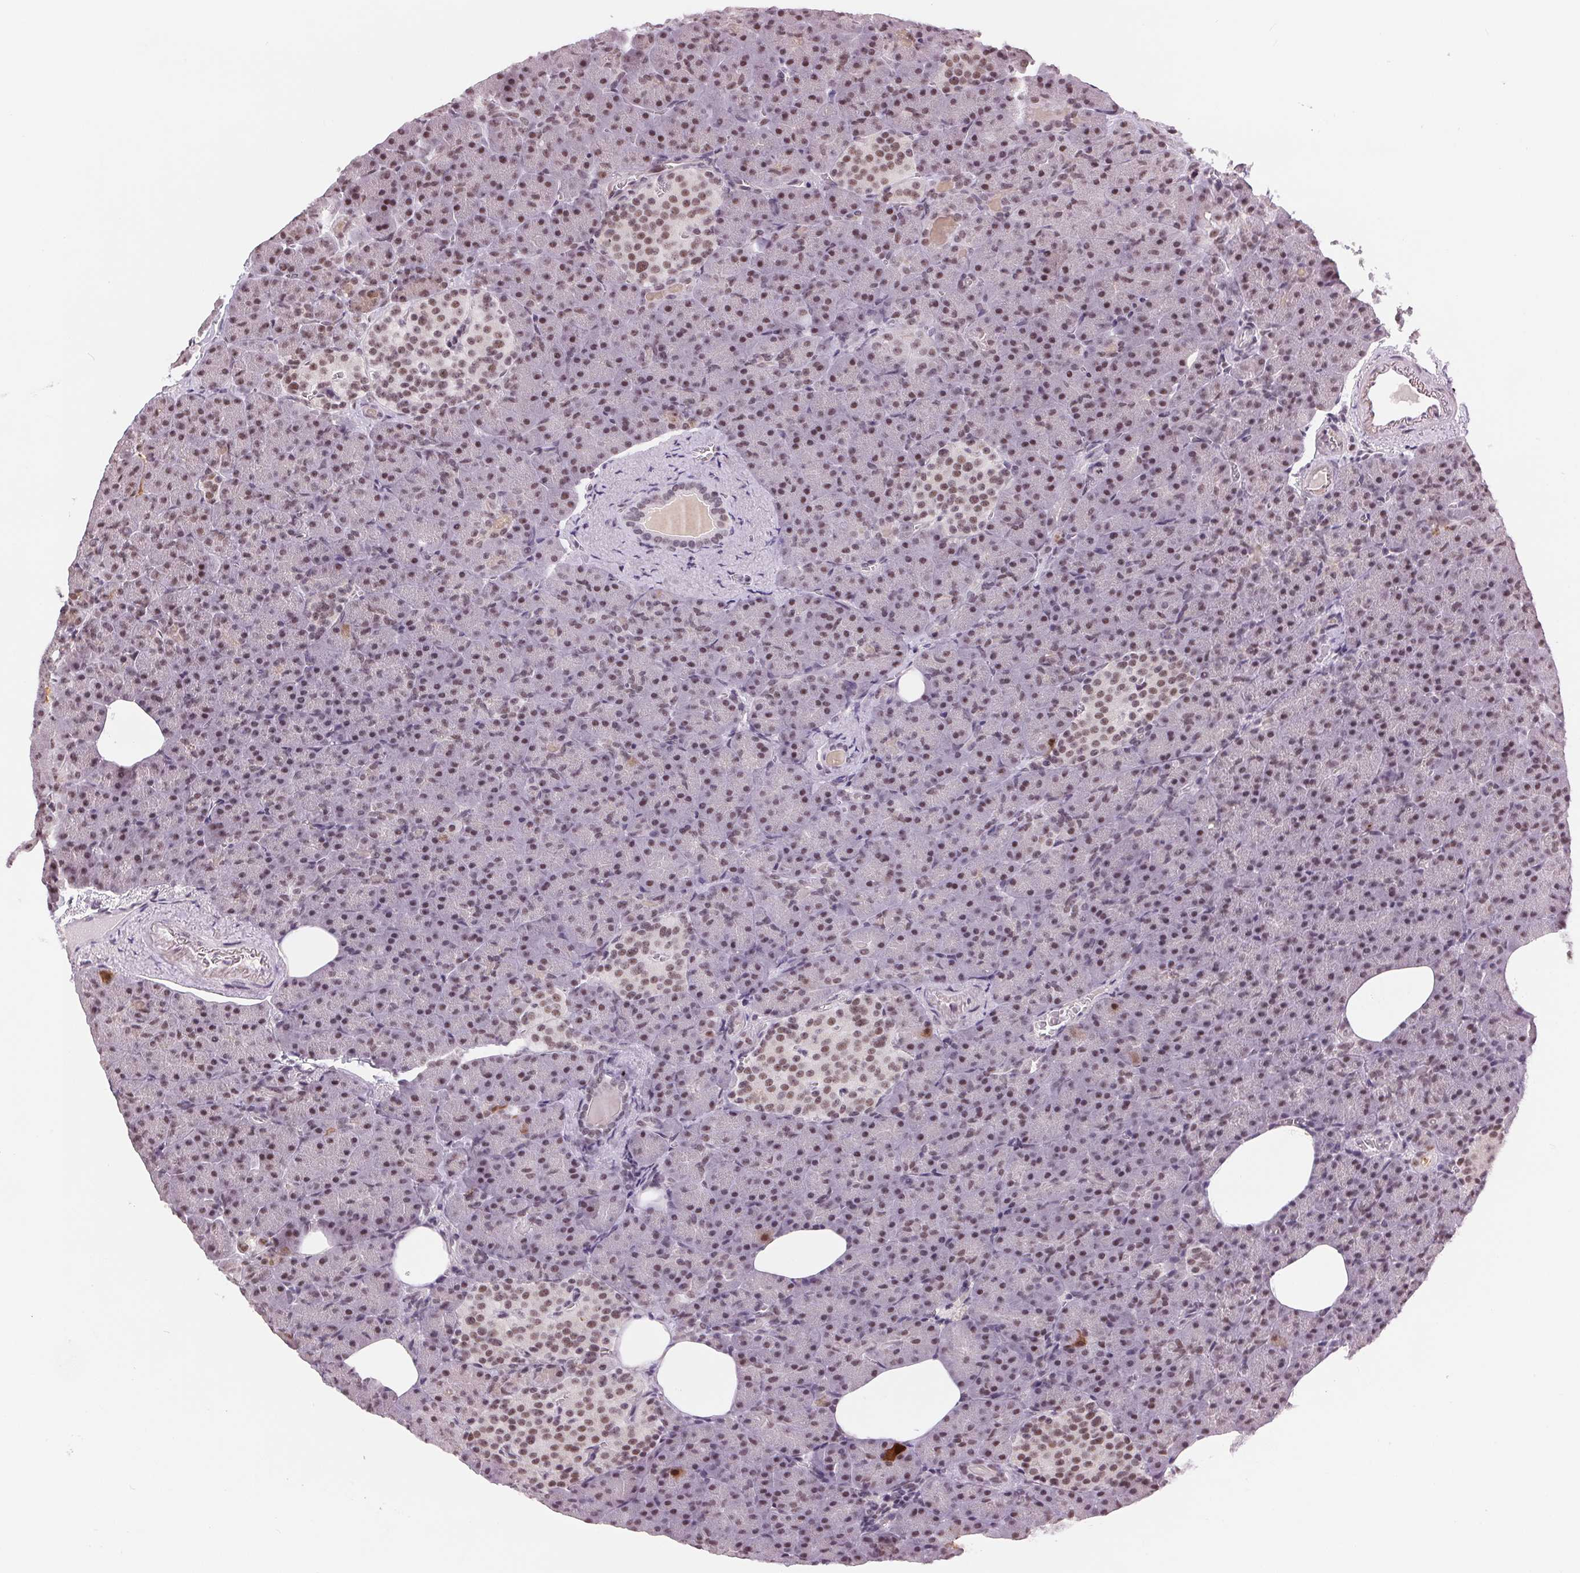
{"staining": {"intensity": "moderate", "quantity": ">75%", "location": "nuclear"}, "tissue": "pancreas", "cell_type": "Exocrine glandular cells", "image_type": "normal", "snomed": [{"axis": "morphology", "description": "Normal tissue, NOS"}, {"axis": "topography", "description": "Pancreas"}], "caption": "This micrograph exhibits immunohistochemistry staining of benign pancreas, with medium moderate nuclear expression in about >75% of exocrine glandular cells.", "gene": "CD2BP2", "patient": {"sex": "female", "age": 74}}